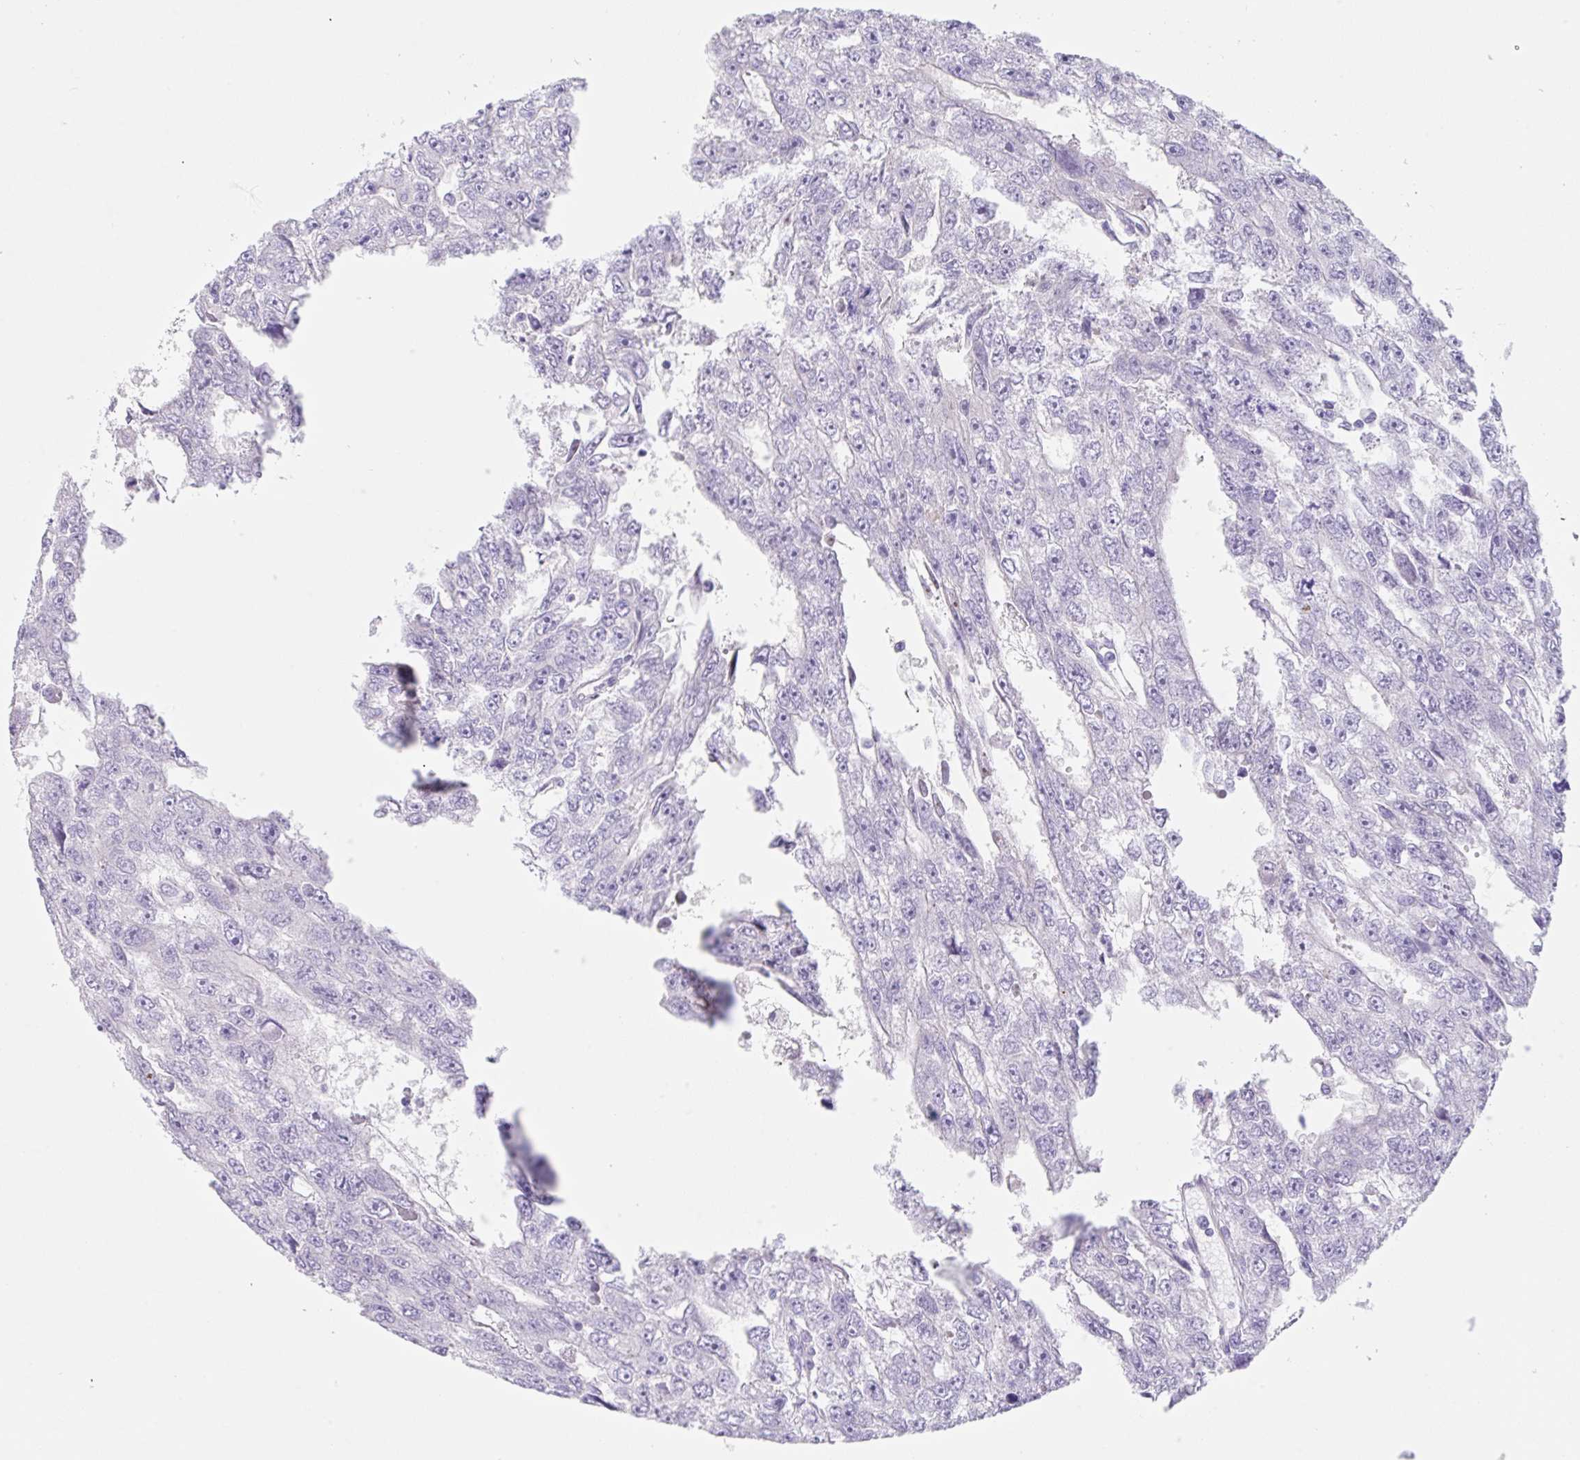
{"staining": {"intensity": "negative", "quantity": "none", "location": "none"}, "tissue": "testis cancer", "cell_type": "Tumor cells", "image_type": "cancer", "snomed": [{"axis": "morphology", "description": "Carcinoma, Embryonal, NOS"}, {"axis": "topography", "description": "Testis"}], "caption": "This is a micrograph of immunohistochemistry (IHC) staining of testis cancer, which shows no positivity in tumor cells.", "gene": "KLK8", "patient": {"sex": "male", "age": 20}}